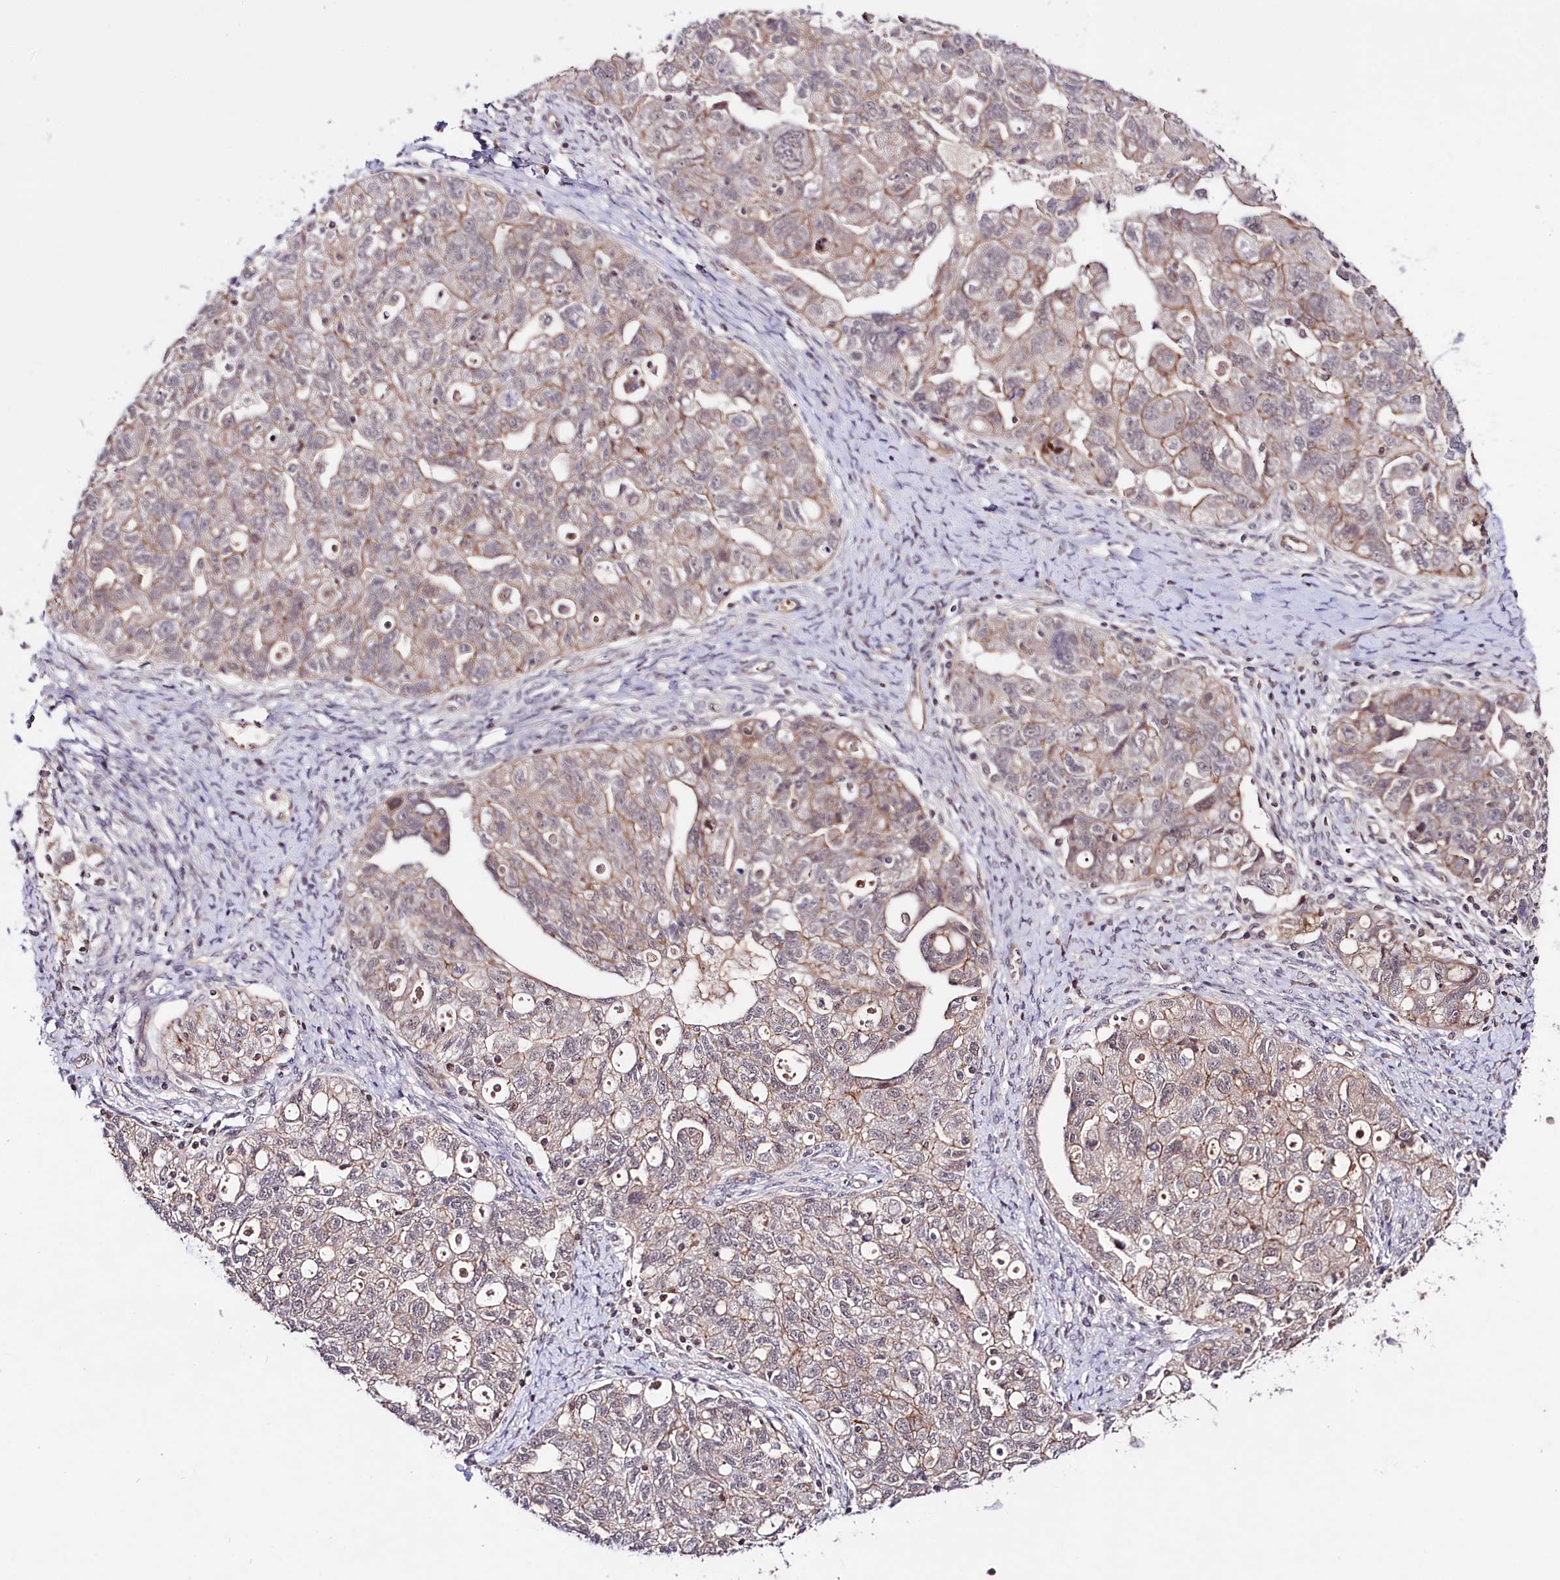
{"staining": {"intensity": "weak", "quantity": ">75%", "location": "cytoplasmic/membranous"}, "tissue": "ovarian cancer", "cell_type": "Tumor cells", "image_type": "cancer", "snomed": [{"axis": "morphology", "description": "Carcinoma, NOS"}, {"axis": "morphology", "description": "Cystadenocarcinoma, serous, NOS"}, {"axis": "topography", "description": "Ovary"}], "caption": "The micrograph exhibits immunohistochemical staining of ovarian cancer. There is weak cytoplasmic/membranous expression is present in approximately >75% of tumor cells.", "gene": "TAFAZZIN", "patient": {"sex": "female", "age": 69}}